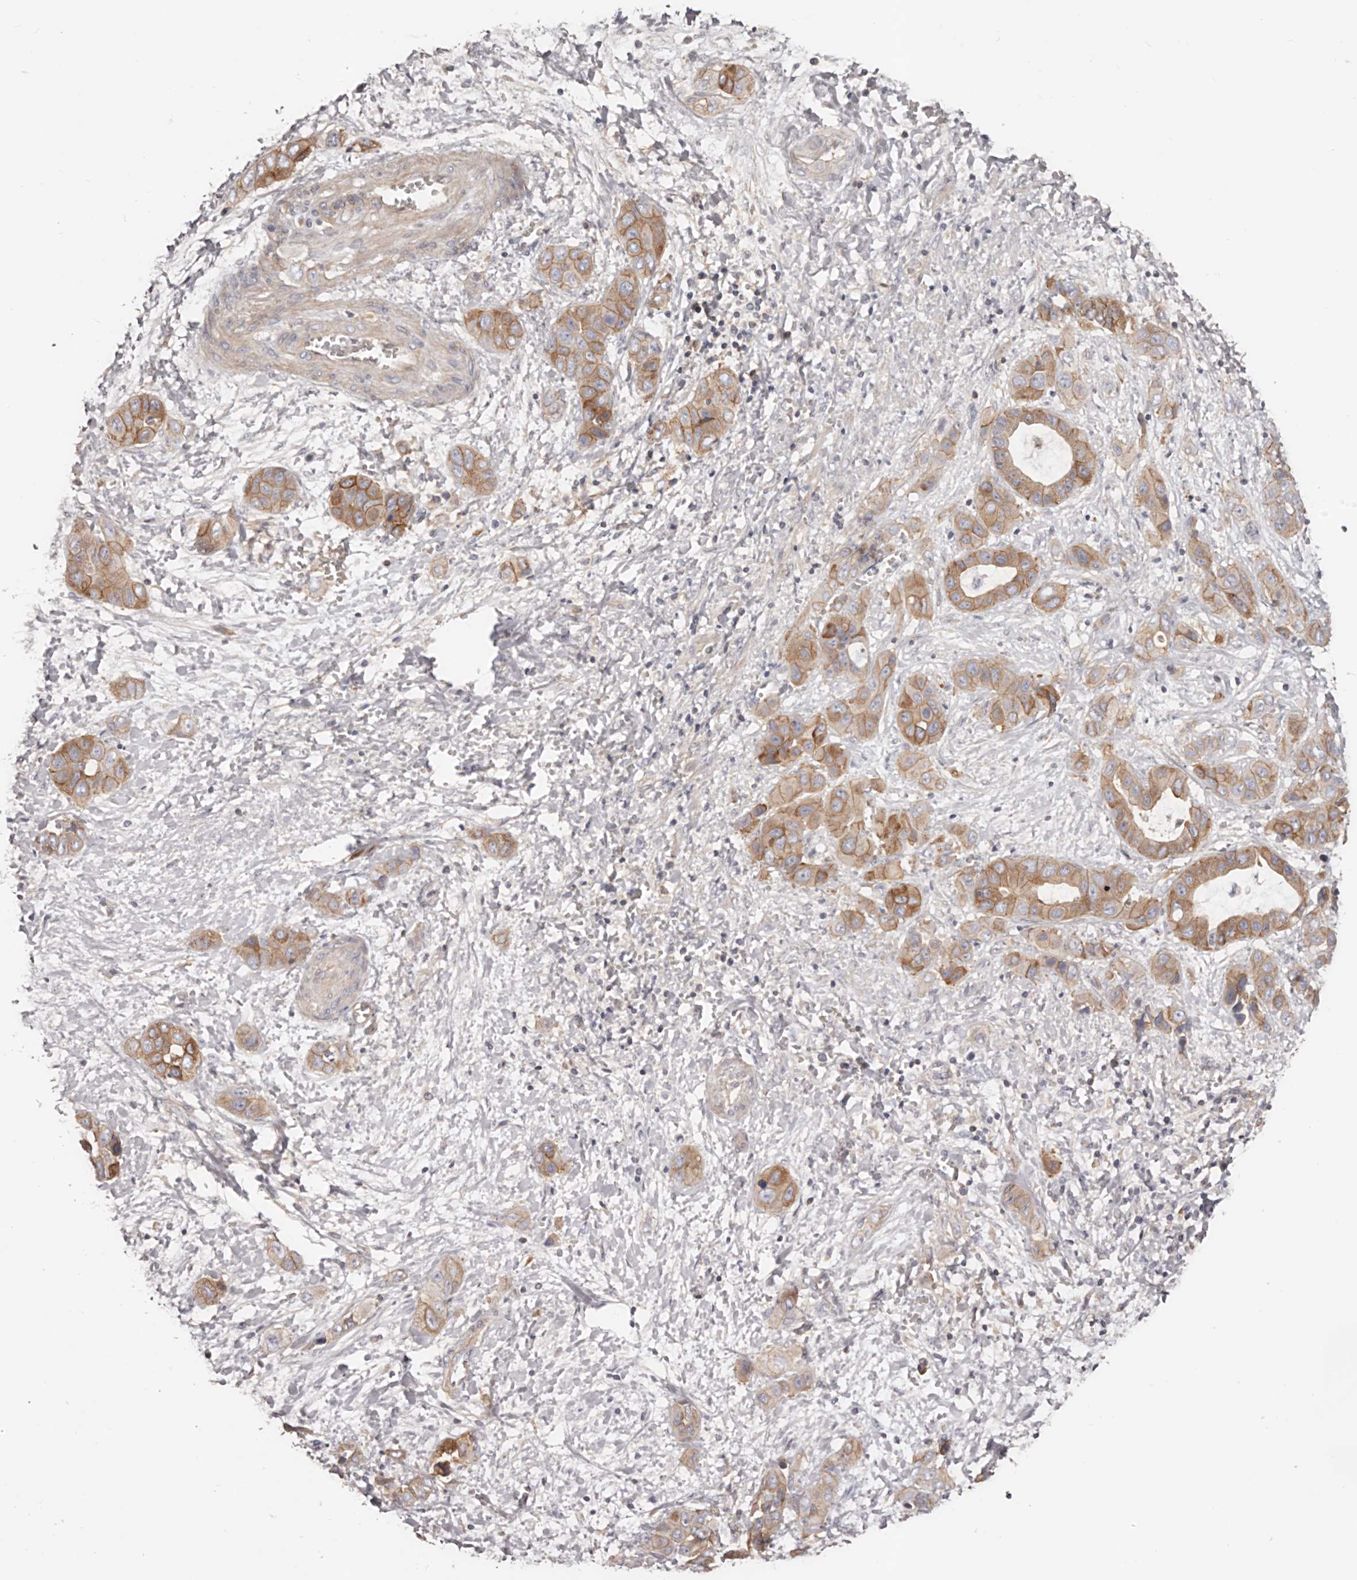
{"staining": {"intensity": "moderate", "quantity": ">75%", "location": "cytoplasmic/membranous"}, "tissue": "liver cancer", "cell_type": "Tumor cells", "image_type": "cancer", "snomed": [{"axis": "morphology", "description": "Cholangiocarcinoma"}, {"axis": "topography", "description": "Liver"}], "caption": "Brown immunohistochemical staining in human liver cholangiocarcinoma displays moderate cytoplasmic/membranous expression in approximately >75% of tumor cells. (Brightfield microscopy of DAB IHC at high magnification).", "gene": "DMRT2", "patient": {"sex": "female", "age": 52}}